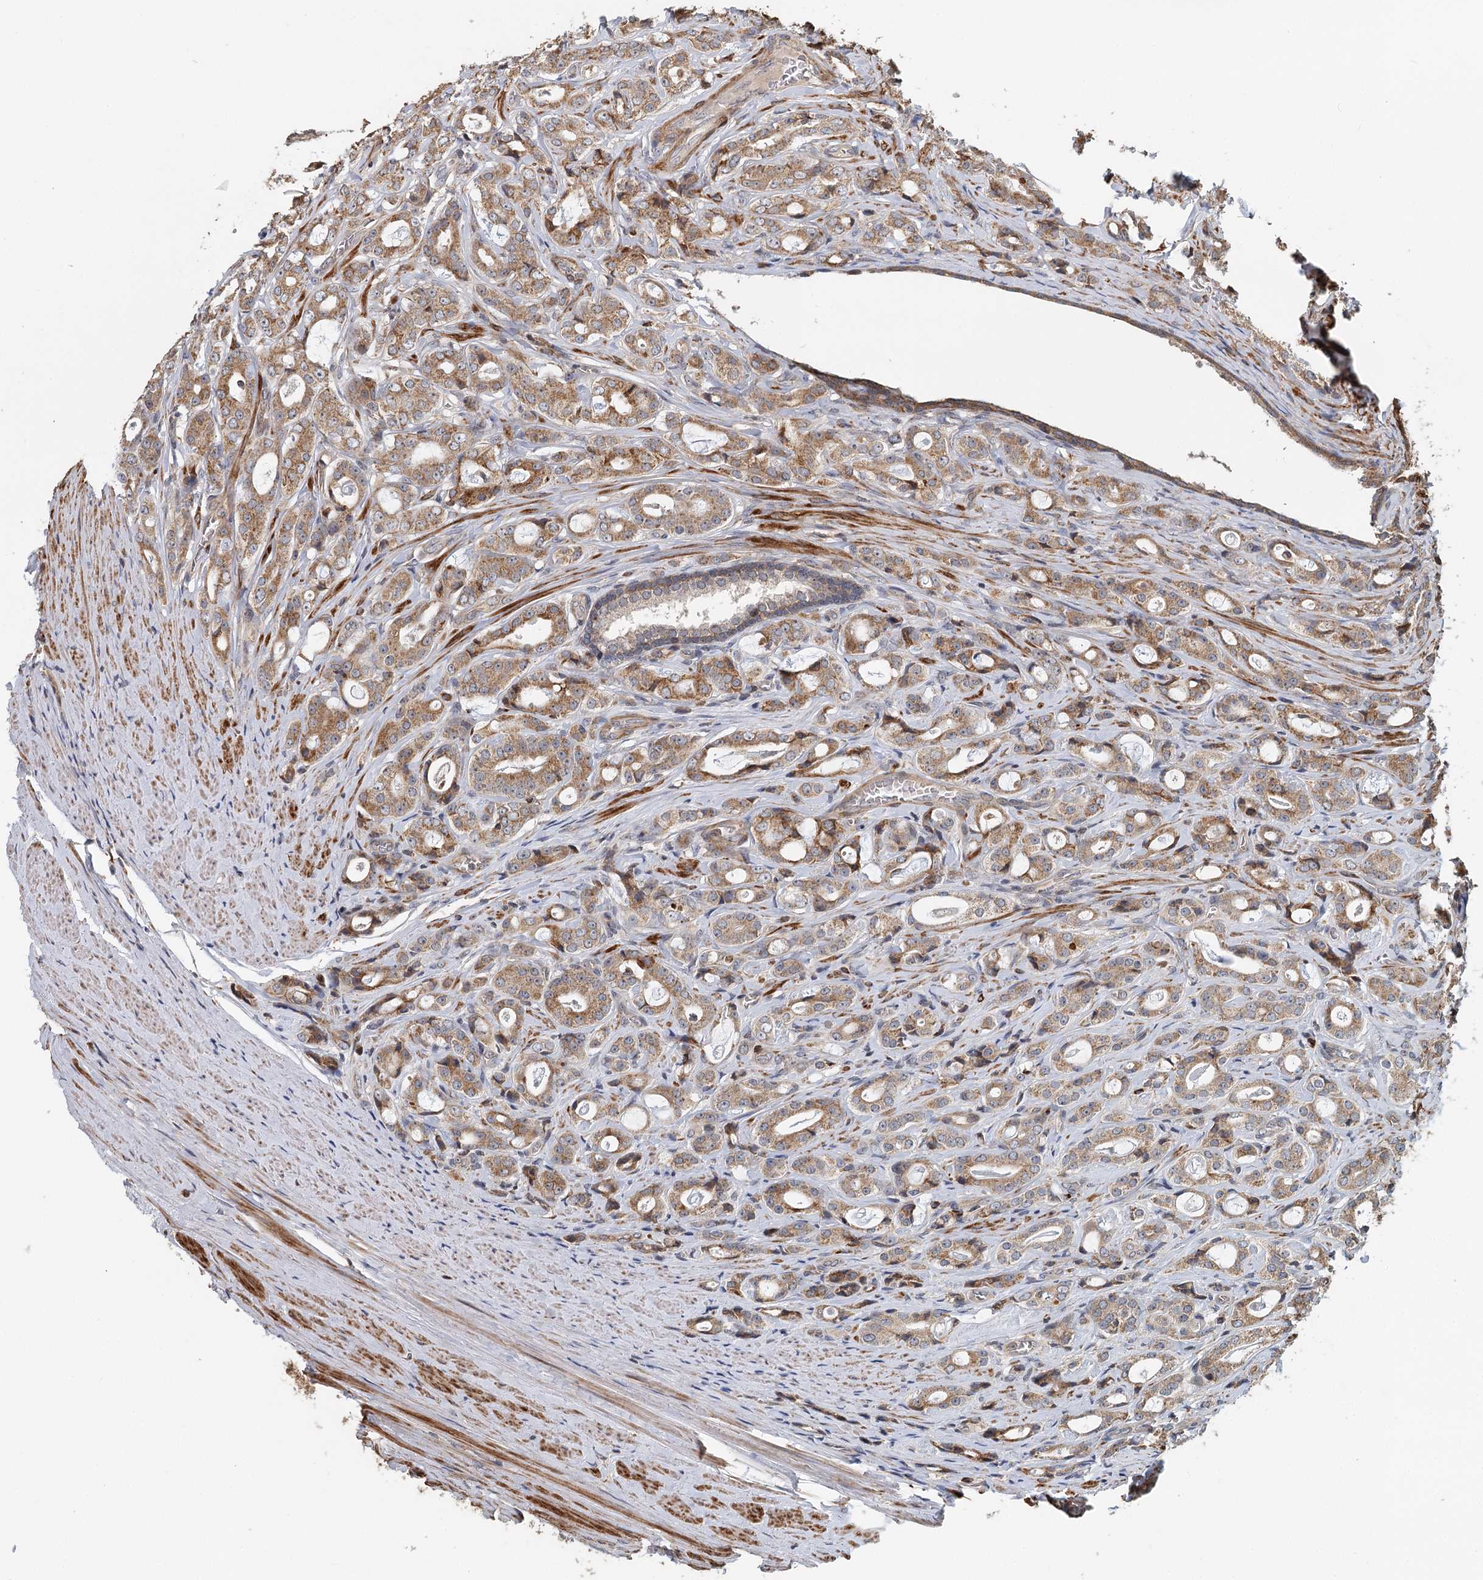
{"staining": {"intensity": "moderate", "quantity": ">75%", "location": "cytoplasmic/membranous"}, "tissue": "prostate cancer", "cell_type": "Tumor cells", "image_type": "cancer", "snomed": [{"axis": "morphology", "description": "Adenocarcinoma, High grade"}, {"axis": "topography", "description": "Prostate"}], "caption": "IHC of human prostate cancer shows medium levels of moderate cytoplasmic/membranous staining in approximately >75% of tumor cells.", "gene": "RNF111", "patient": {"sex": "male", "age": 63}}